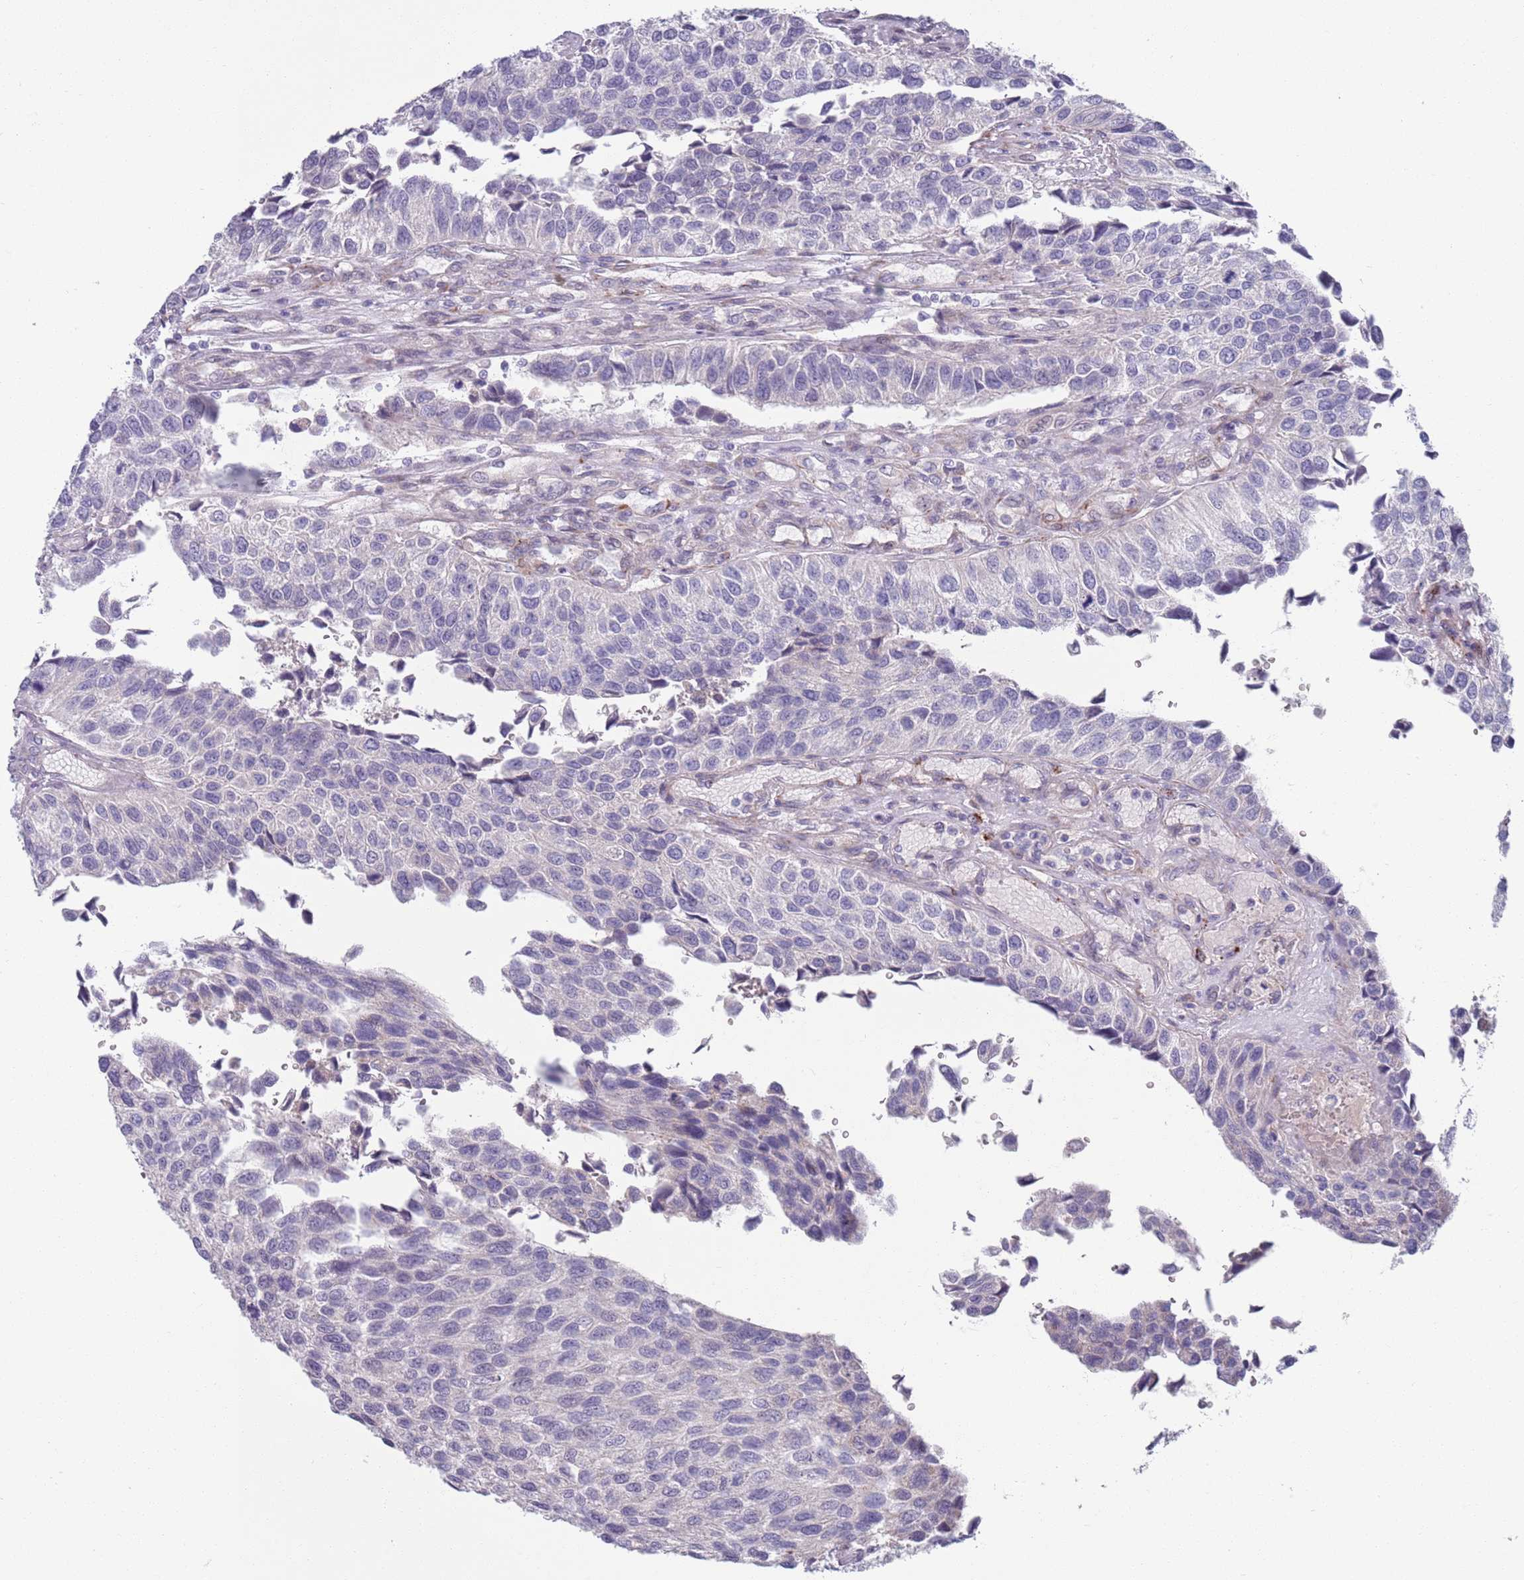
{"staining": {"intensity": "negative", "quantity": "none", "location": "none"}, "tissue": "urothelial cancer", "cell_type": "Tumor cells", "image_type": "cancer", "snomed": [{"axis": "morphology", "description": "Urothelial carcinoma, NOS"}, {"axis": "topography", "description": "Urinary bladder"}], "caption": "Histopathology image shows no significant protein expression in tumor cells of transitional cell carcinoma. (DAB IHC visualized using brightfield microscopy, high magnification).", "gene": "TYW1", "patient": {"sex": "male", "age": 55}}